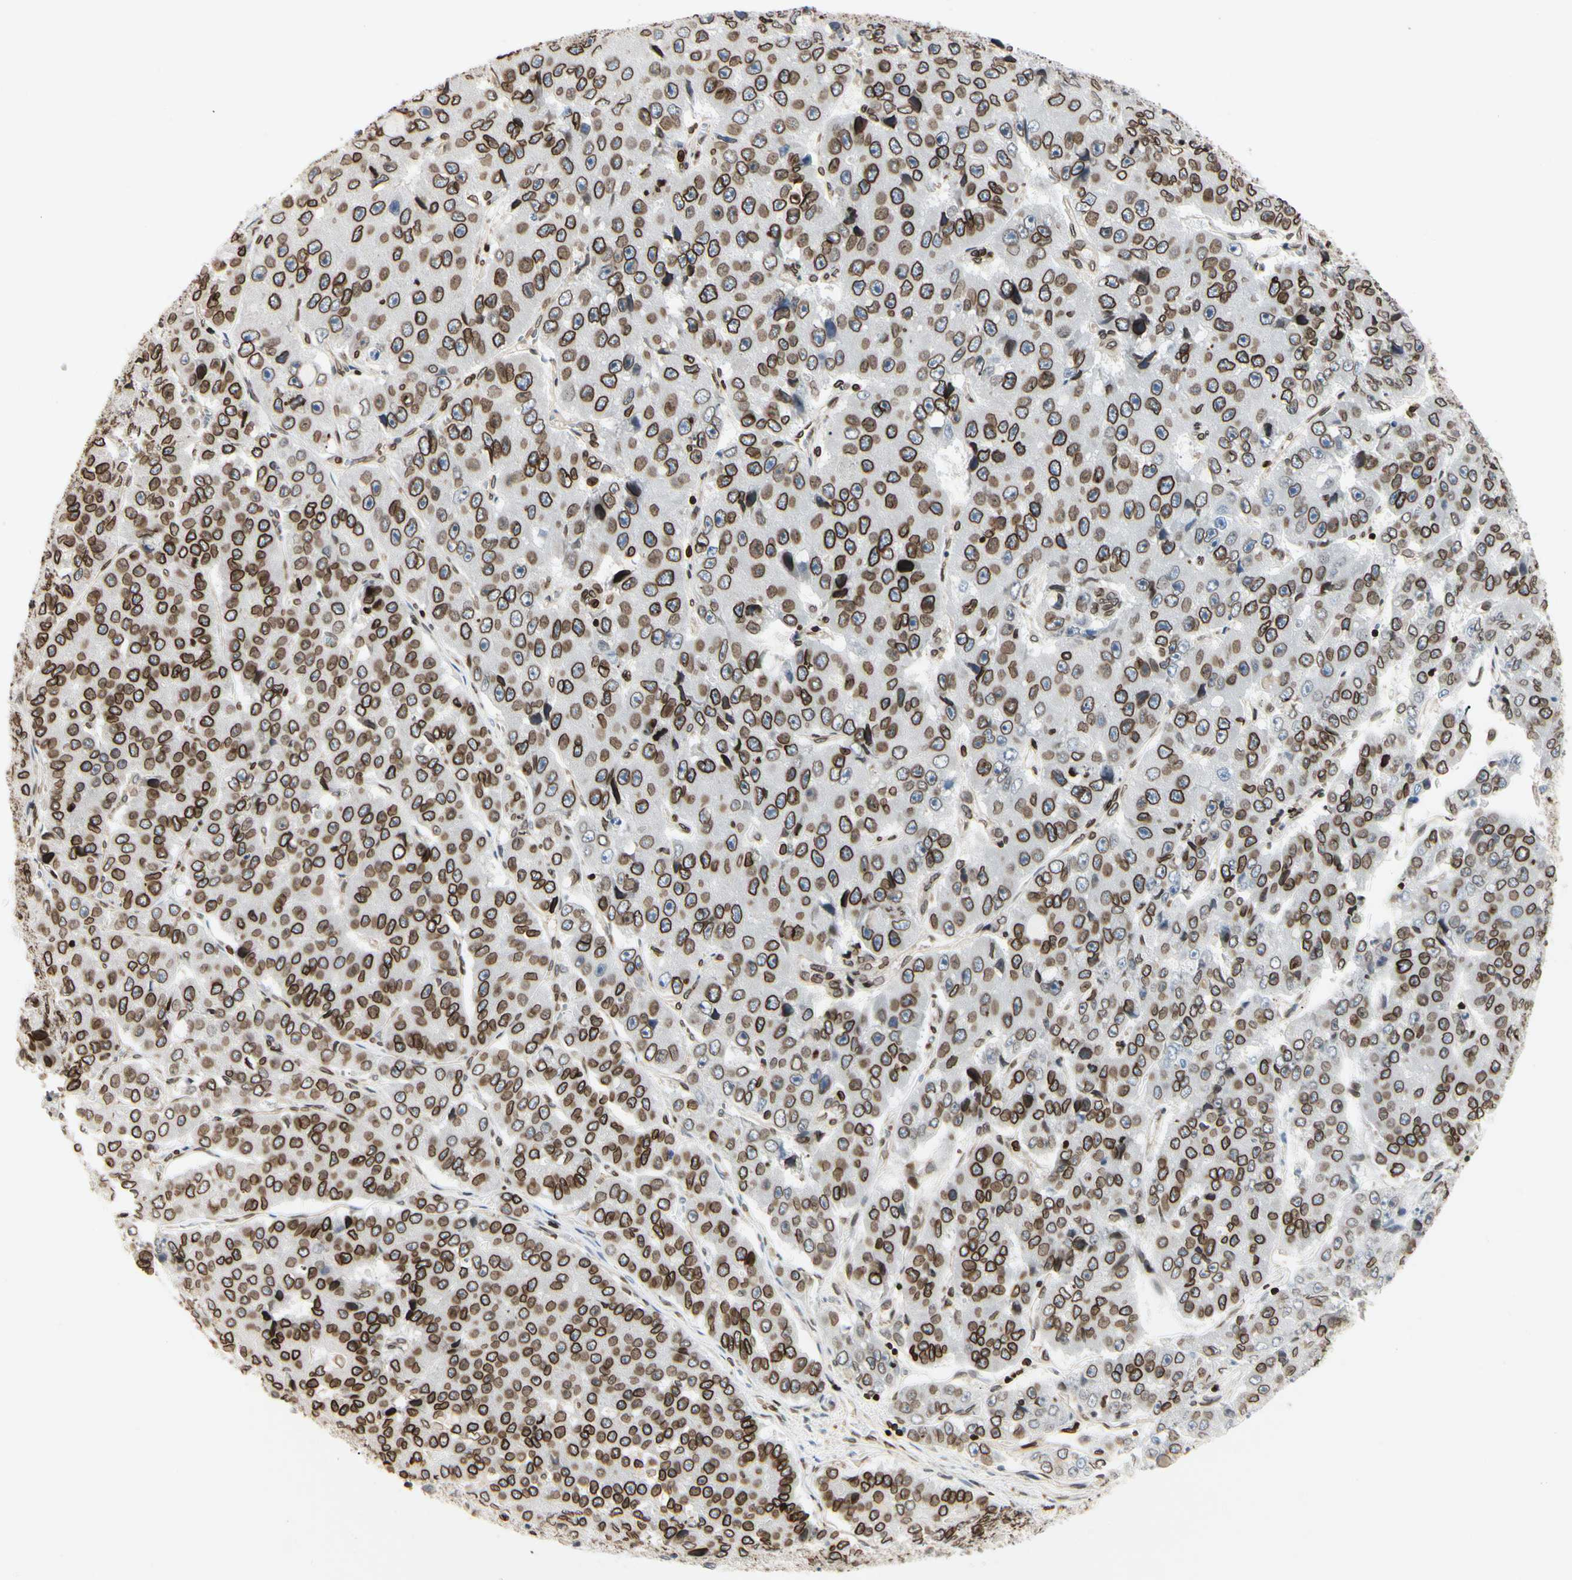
{"staining": {"intensity": "strong", "quantity": ">75%", "location": "cytoplasmic/membranous,nuclear"}, "tissue": "pancreatic cancer", "cell_type": "Tumor cells", "image_type": "cancer", "snomed": [{"axis": "morphology", "description": "Adenocarcinoma, NOS"}, {"axis": "topography", "description": "Pancreas"}], "caption": "IHC image of human pancreatic cancer (adenocarcinoma) stained for a protein (brown), which demonstrates high levels of strong cytoplasmic/membranous and nuclear expression in approximately >75% of tumor cells.", "gene": "TMPO", "patient": {"sex": "male", "age": 50}}